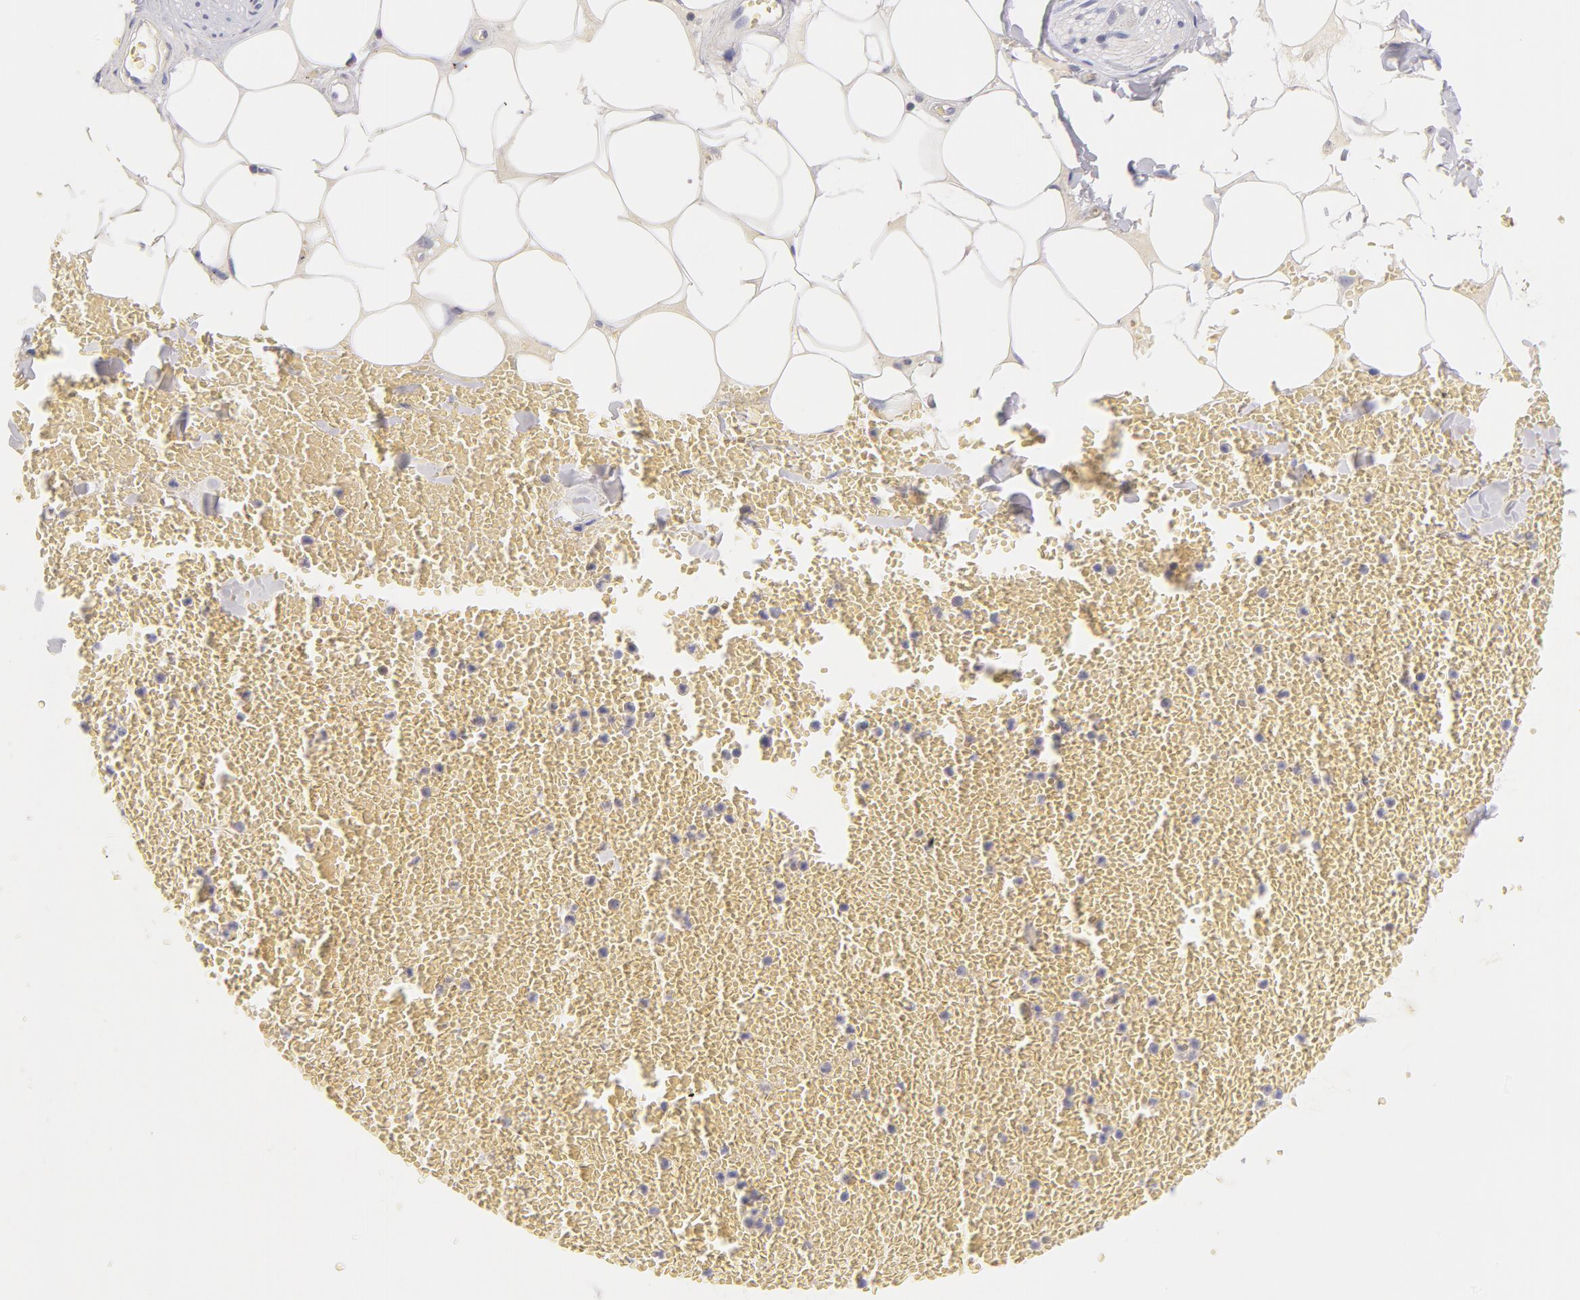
{"staining": {"intensity": "negative", "quantity": "none", "location": "none"}, "tissue": "adipose tissue", "cell_type": "Adipocytes", "image_type": "normal", "snomed": [{"axis": "morphology", "description": "Normal tissue, NOS"}, {"axis": "morphology", "description": "Inflammation, NOS"}, {"axis": "topography", "description": "Lymph node"}, {"axis": "topography", "description": "Peripheral nerve tissue"}], "caption": "This photomicrograph is of unremarkable adipose tissue stained with immunohistochemistry (IHC) to label a protein in brown with the nuclei are counter-stained blue. There is no staining in adipocytes. (Immunohistochemistry, brightfield microscopy, high magnification).", "gene": "CD44", "patient": {"sex": "male", "age": 52}}